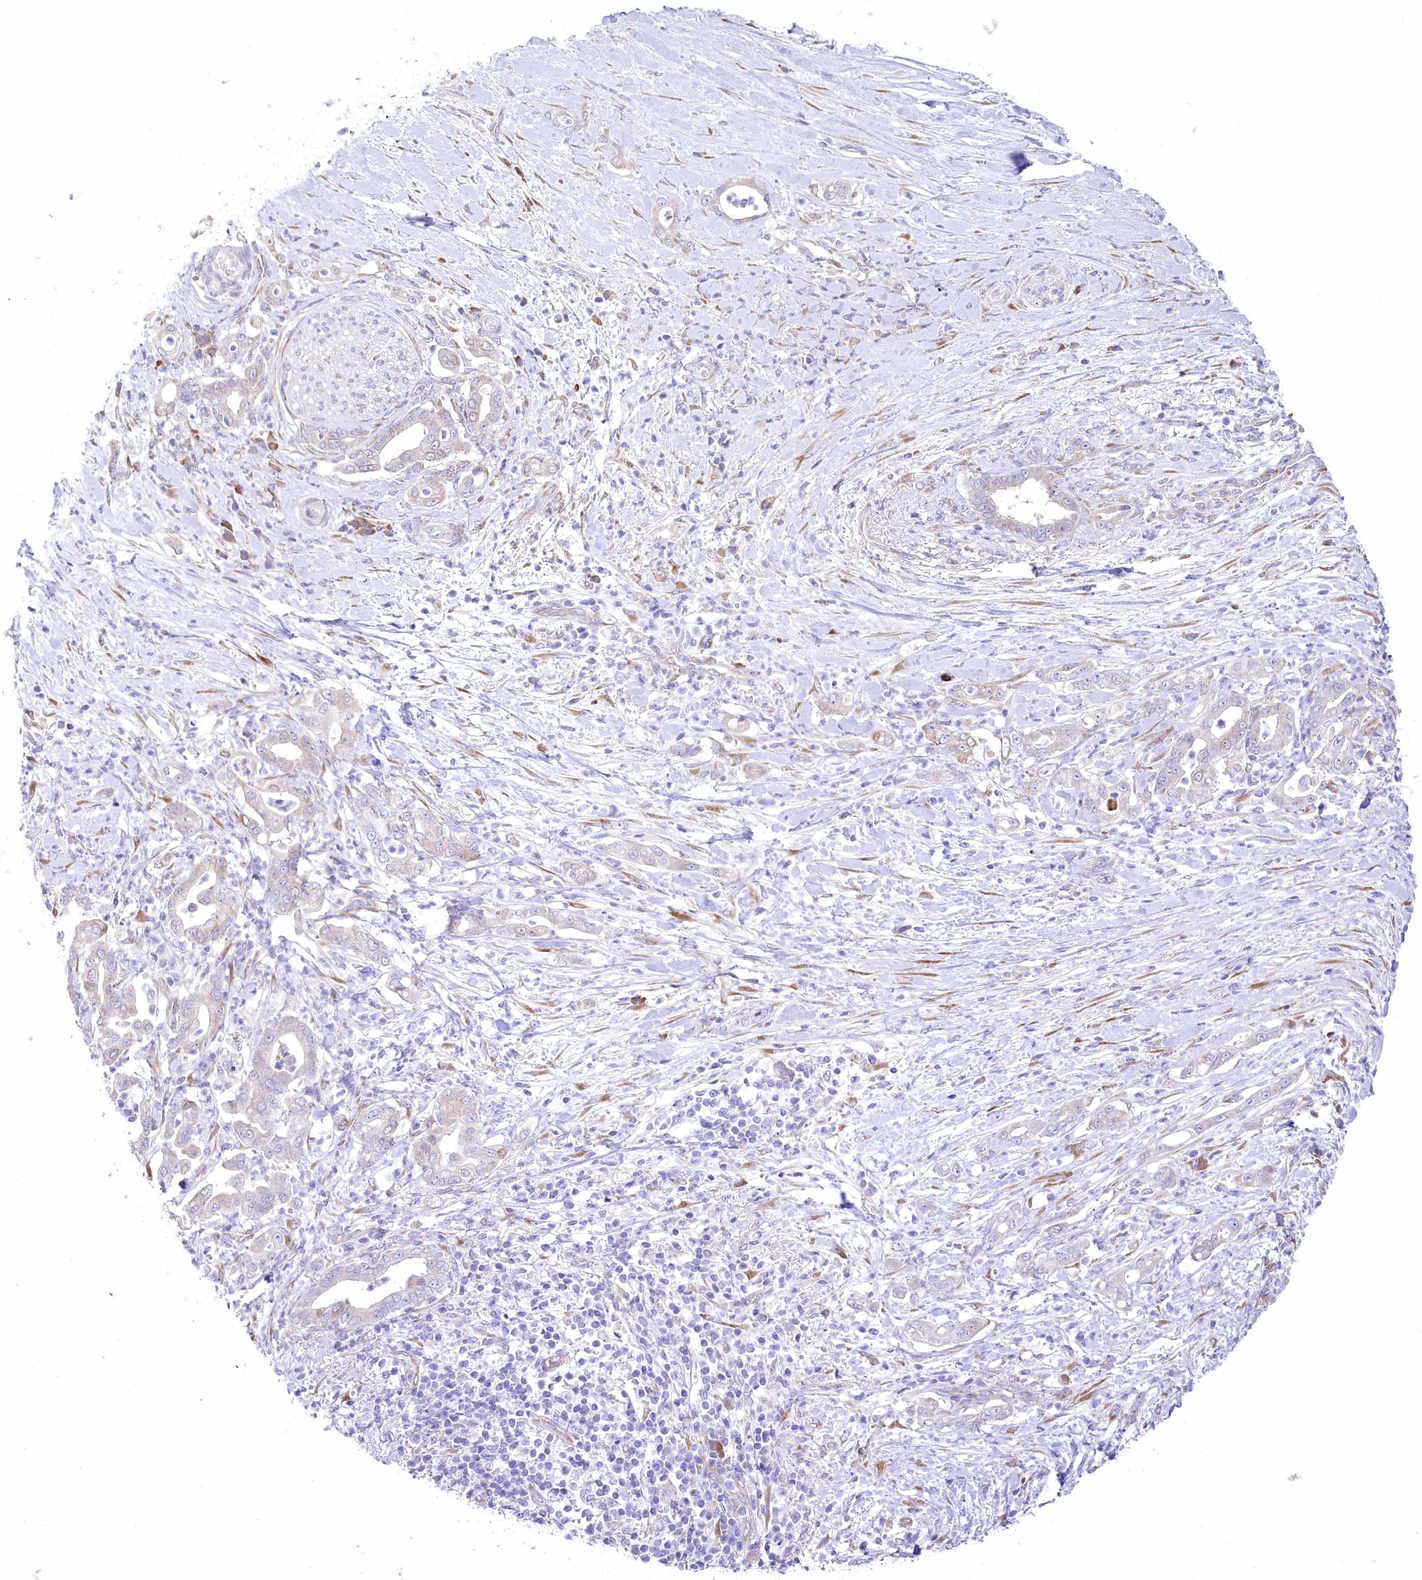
{"staining": {"intensity": "moderate", "quantity": "<25%", "location": "cytoplasmic/membranous"}, "tissue": "pancreatic cancer", "cell_type": "Tumor cells", "image_type": "cancer", "snomed": [{"axis": "morphology", "description": "Adenocarcinoma, NOS"}, {"axis": "topography", "description": "Pancreas"}], "caption": "Moderate cytoplasmic/membranous staining is present in approximately <25% of tumor cells in pancreatic adenocarcinoma. Nuclei are stained in blue.", "gene": "STT3B", "patient": {"sex": "female", "age": 55}}